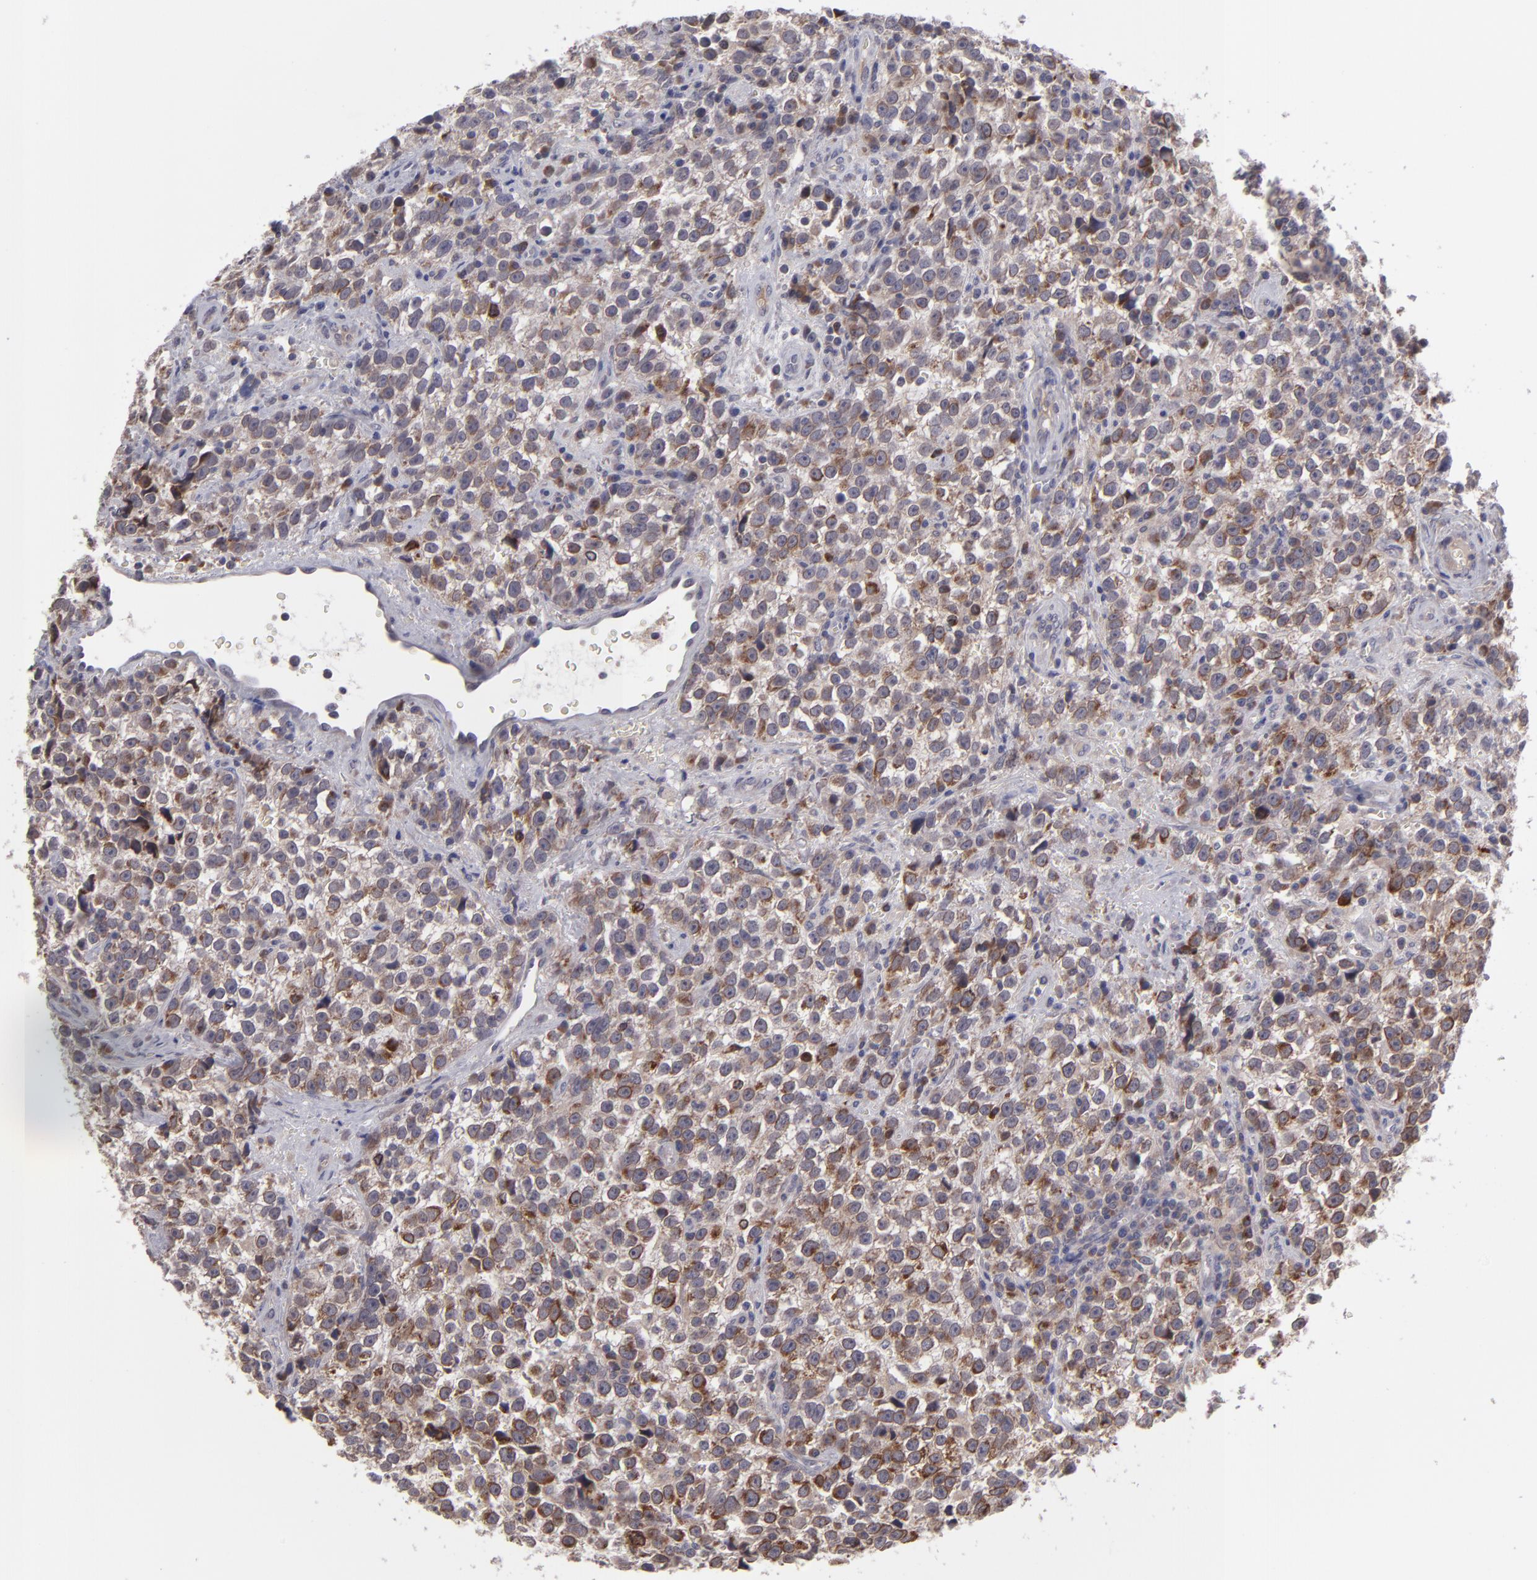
{"staining": {"intensity": "moderate", "quantity": ">75%", "location": "cytoplasmic/membranous"}, "tissue": "testis cancer", "cell_type": "Tumor cells", "image_type": "cancer", "snomed": [{"axis": "morphology", "description": "Seminoma, NOS"}, {"axis": "topography", "description": "Testis"}], "caption": "Human testis cancer (seminoma) stained for a protein (brown) demonstrates moderate cytoplasmic/membranous positive staining in about >75% of tumor cells.", "gene": "IL12A", "patient": {"sex": "male", "age": 38}}